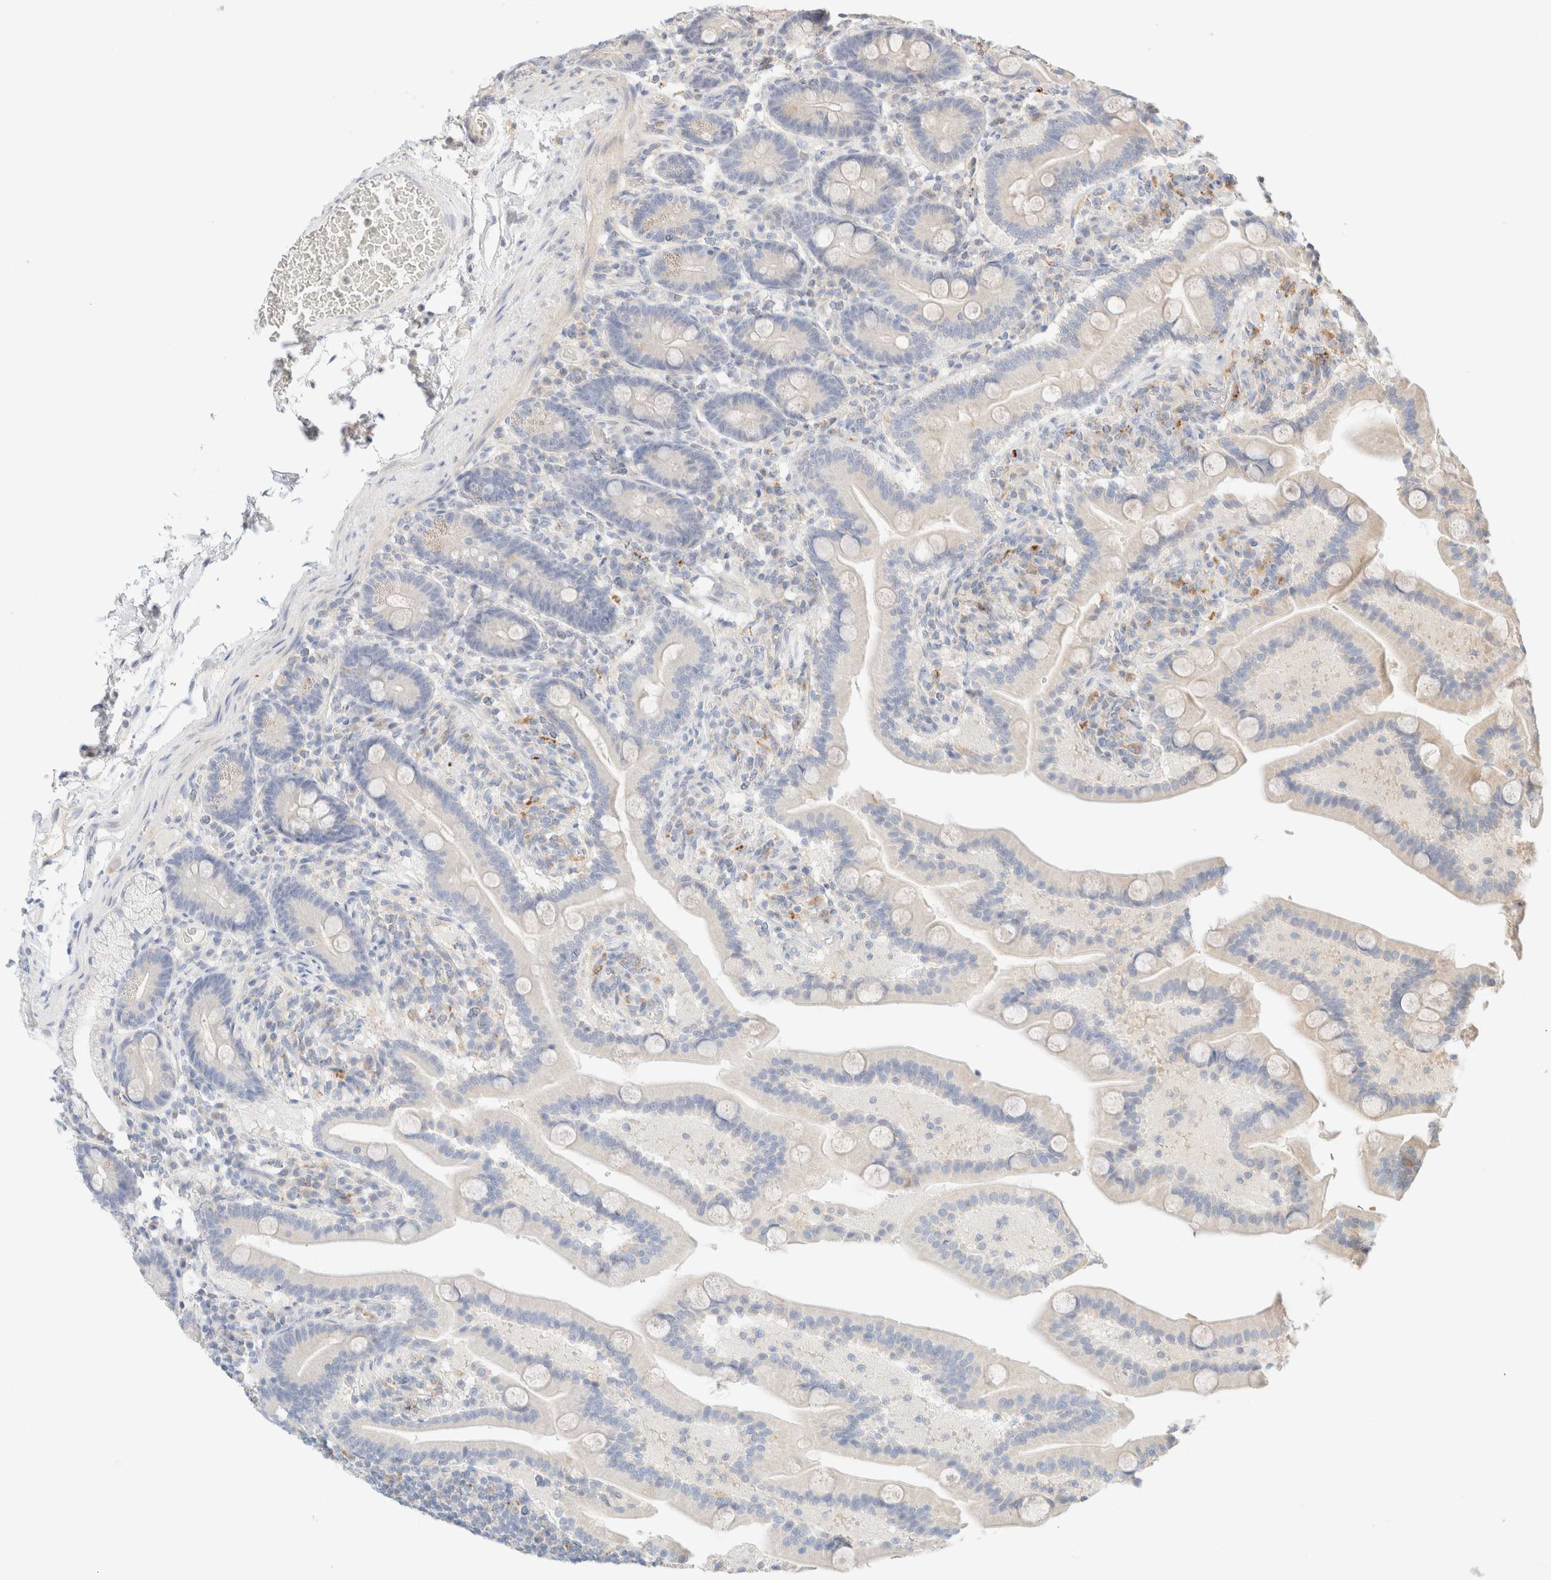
{"staining": {"intensity": "negative", "quantity": "none", "location": "none"}, "tissue": "duodenum", "cell_type": "Glandular cells", "image_type": "normal", "snomed": [{"axis": "morphology", "description": "Normal tissue, NOS"}, {"axis": "topography", "description": "Duodenum"}], "caption": "Benign duodenum was stained to show a protein in brown. There is no significant staining in glandular cells. (IHC, brightfield microscopy, high magnification).", "gene": "SARM1", "patient": {"sex": "male", "age": 54}}